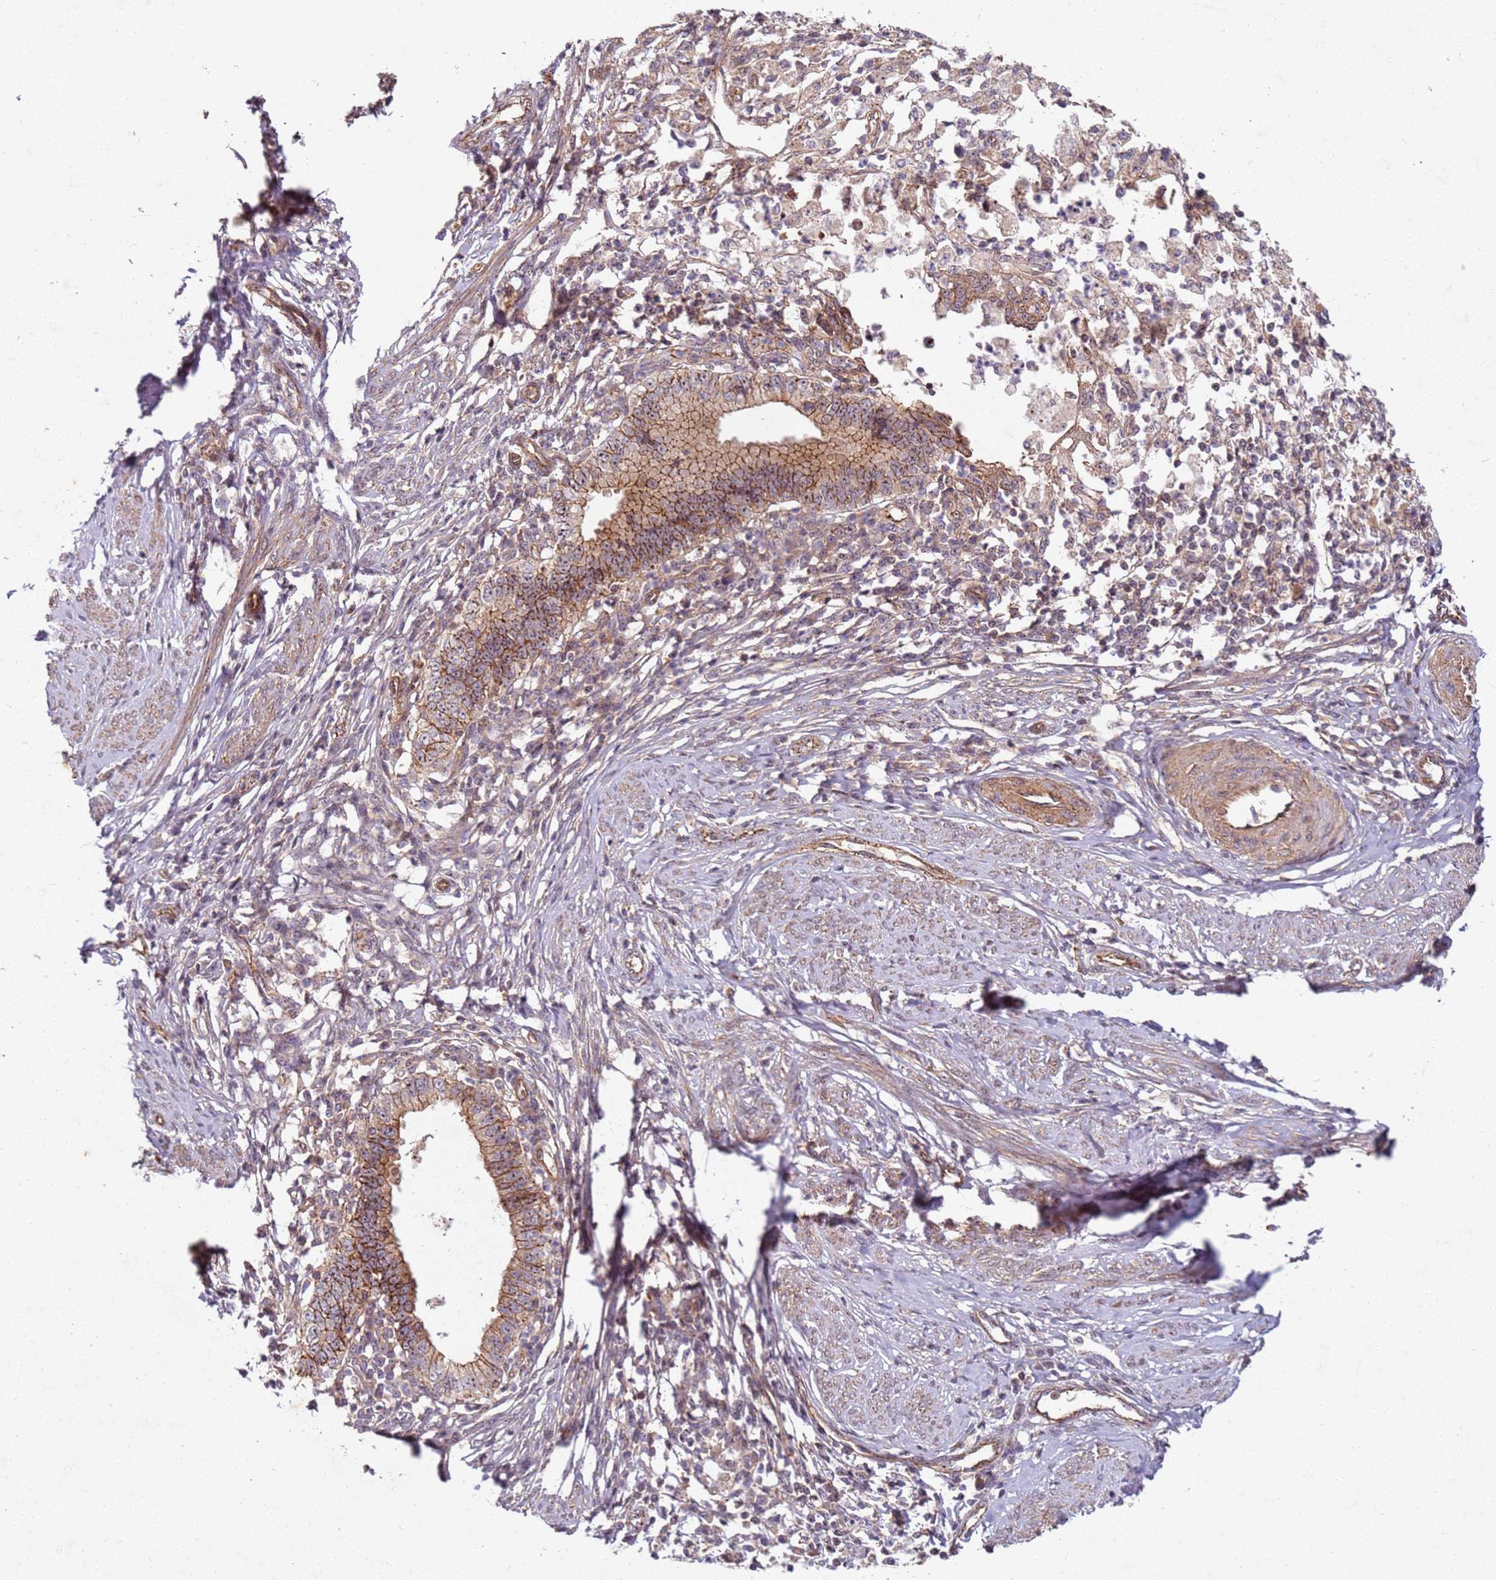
{"staining": {"intensity": "moderate", "quantity": ">75%", "location": "cytoplasmic/membranous"}, "tissue": "cervical cancer", "cell_type": "Tumor cells", "image_type": "cancer", "snomed": [{"axis": "morphology", "description": "Adenocarcinoma, NOS"}, {"axis": "topography", "description": "Cervix"}], "caption": "Moderate cytoplasmic/membranous positivity is identified in approximately >75% of tumor cells in cervical cancer (adenocarcinoma). (Brightfield microscopy of DAB IHC at high magnification).", "gene": "C2CD4B", "patient": {"sex": "female", "age": 36}}